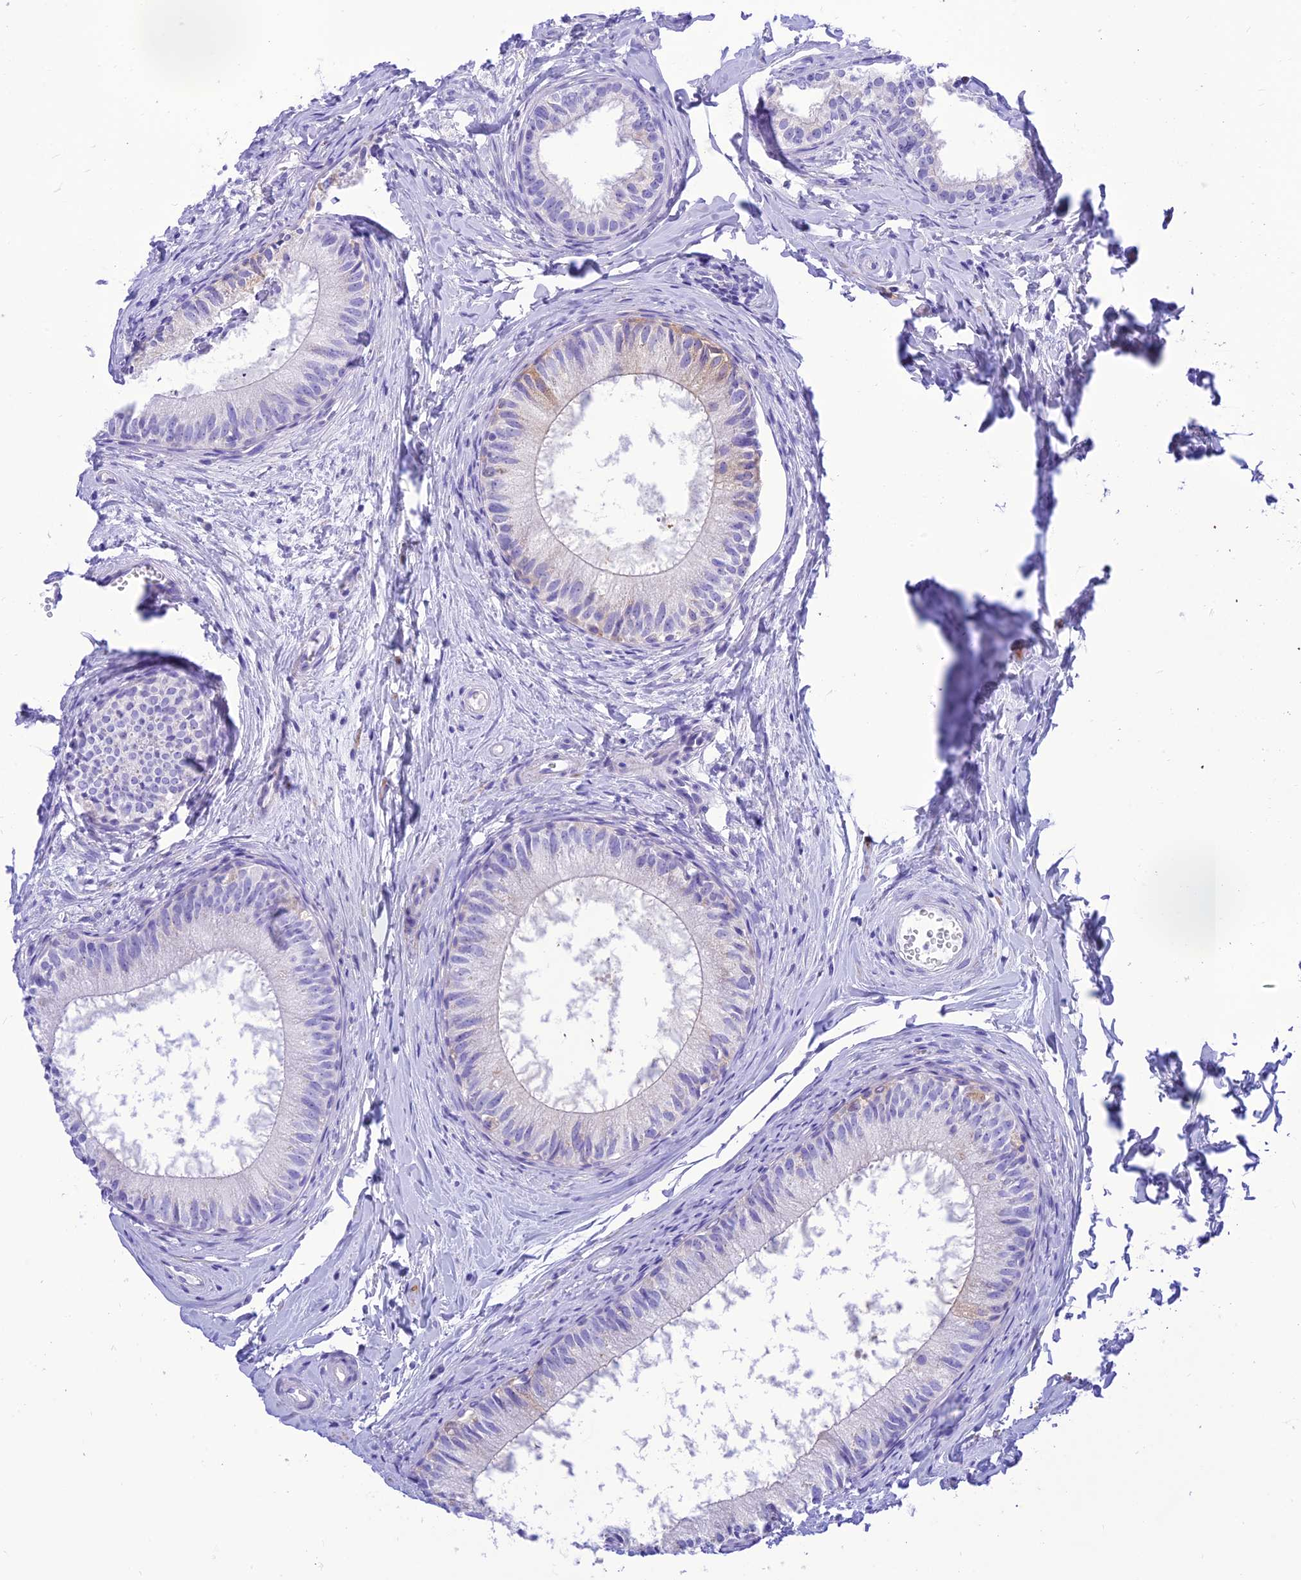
{"staining": {"intensity": "negative", "quantity": "none", "location": "none"}, "tissue": "epididymis", "cell_type": "Glandular cells", "image_type": "normal", "snomed": [{"axis": "morphology", "description": "Normal tissue, NOS"}, {"axis": "topography", "description": "Epididymis"}], "caption": "High magnification brightfield microscopy of normal epididymis stained with DAB (3,3'-diaminobenzidine) (brown) and counterstained with hematoxylin (blue): glandular cells show no significant positivity.", "gene": "PRNP", "patient": {"sex": "male", "age": 34}}